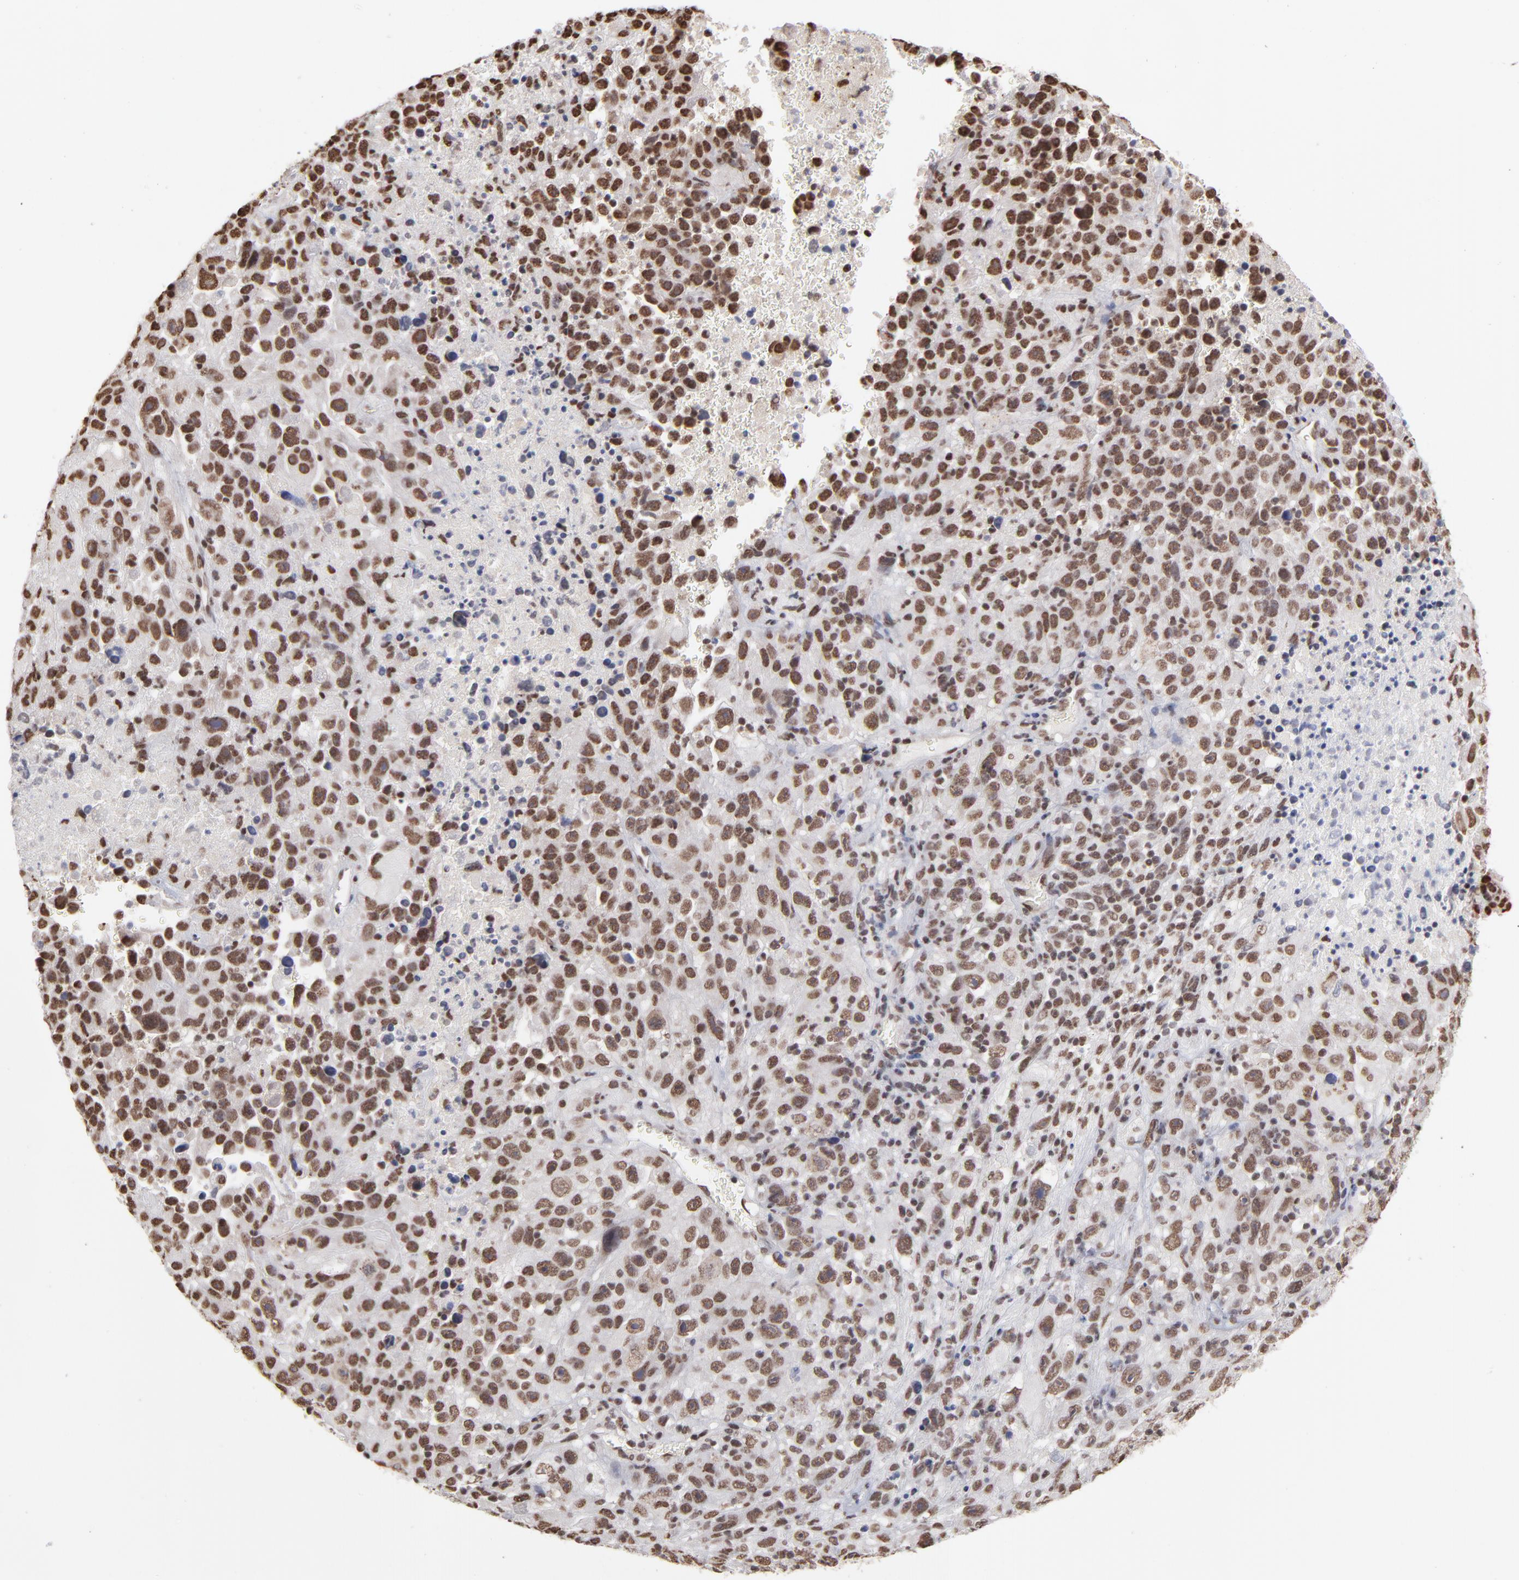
{"staining": {"intensity": "strong", "quantity": ">75%", "location": "nuclear"}, "tissue": "melanoma", "cell_type": "Tumor cells", "image_type": "cancer", "snomed": [{"axis": "morphology", "description": "Malignant melanoma, Metastatic site"}, {"axis": "topography", "description": "Cerebral cortex"}], "caption": "IHC micrograph of human melanoma stained for a protein (brown), which shows high levels of strong nuclear positivity in approximately >75% of tumor cells.", "gene": "ZNF3", "patient": {"sex": "female", "age": 52}}